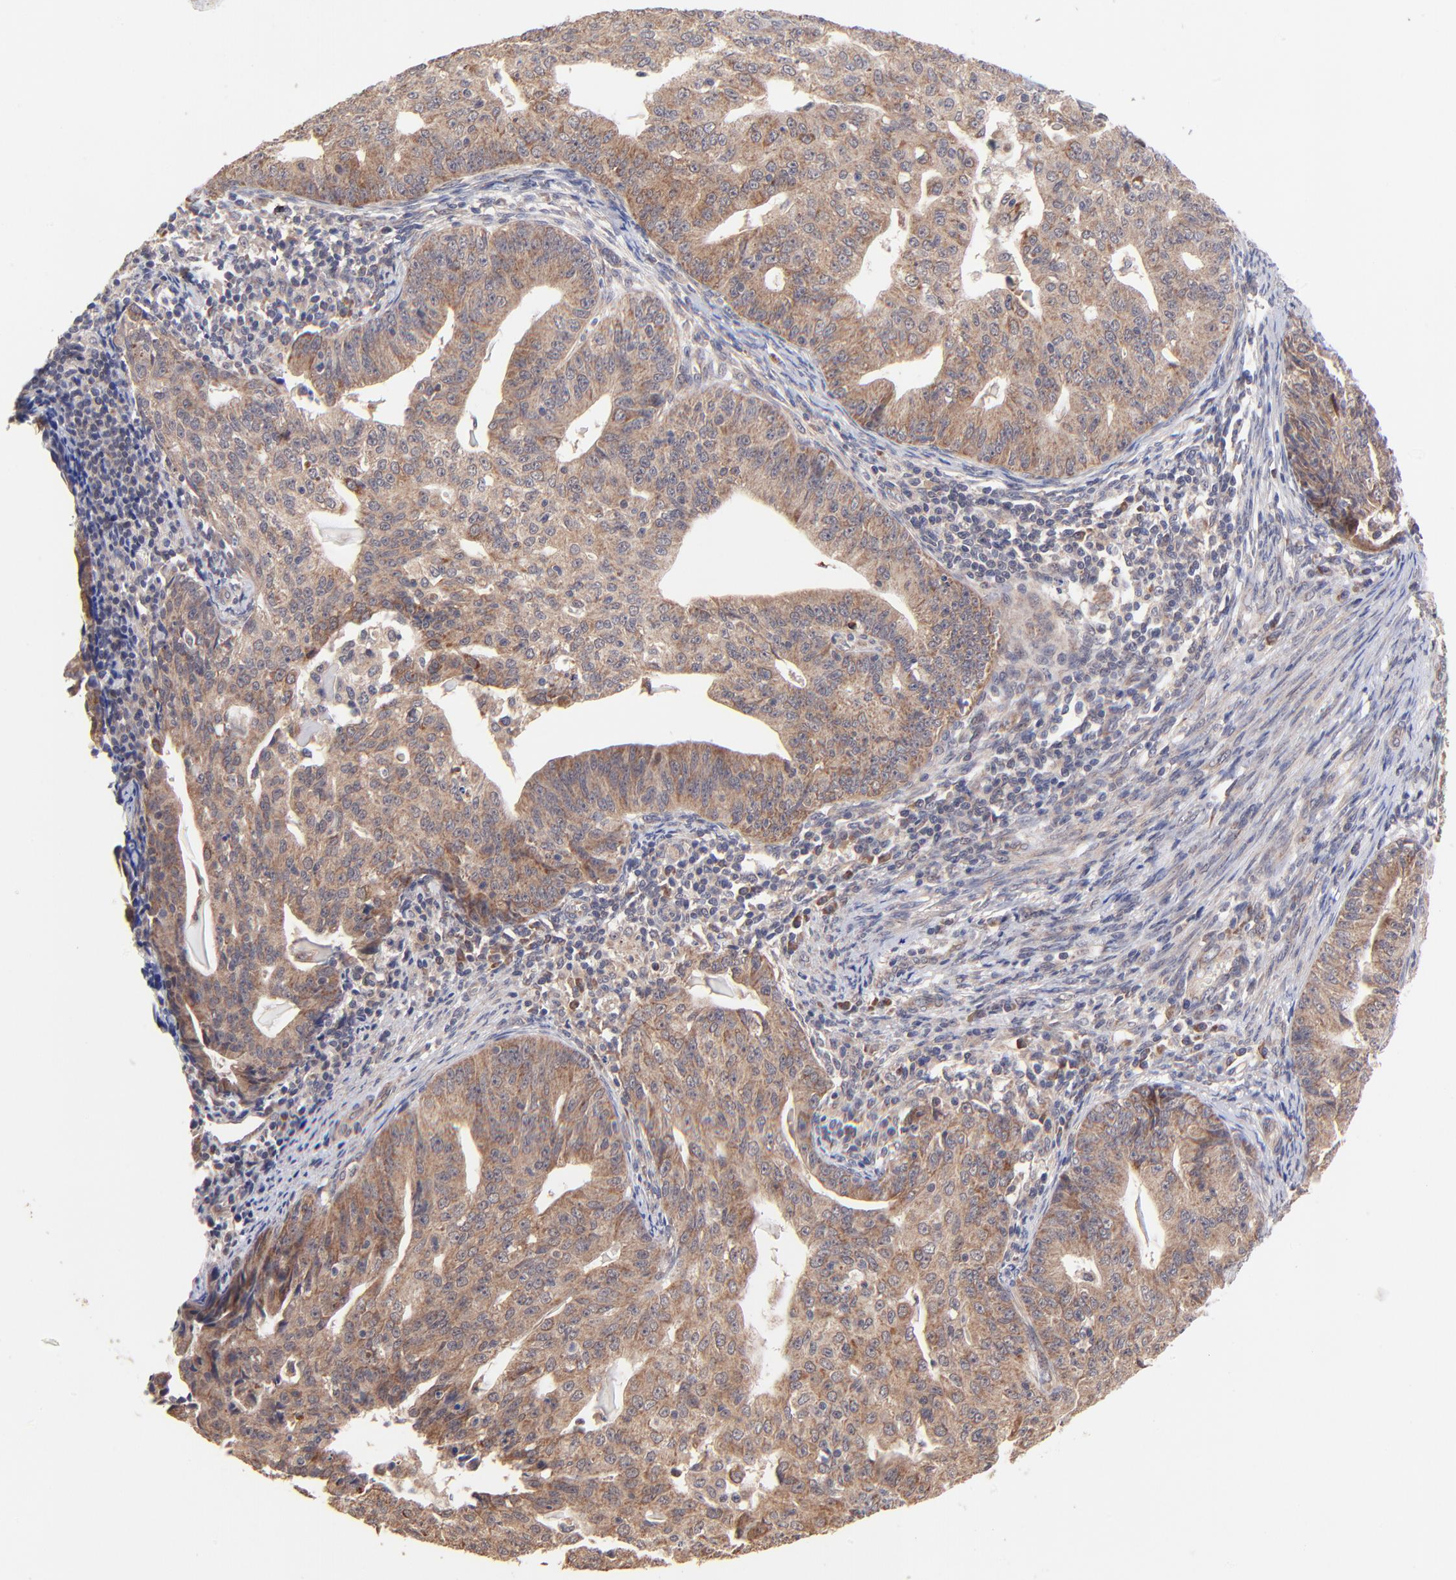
{"staining": {"intensity": "strong", "quantity": ">75%", "location": "cytoplasmic/membranous"}, "tissue": "endometrial cancer", "cell_type": "Tumor cells", "image_type": "cancer", "snomed": [{"axis": "morphology", "description": "Adenocarcinoma, NOS"}, {"axis": "topography", "description": "Endometrium"}], "caption": "Endometrial cancer stained with a protein marker reveals strong staining in tumor cells.", "gene": "BAIAP2L2", "patient": {"sex": "female", "age": 56}}